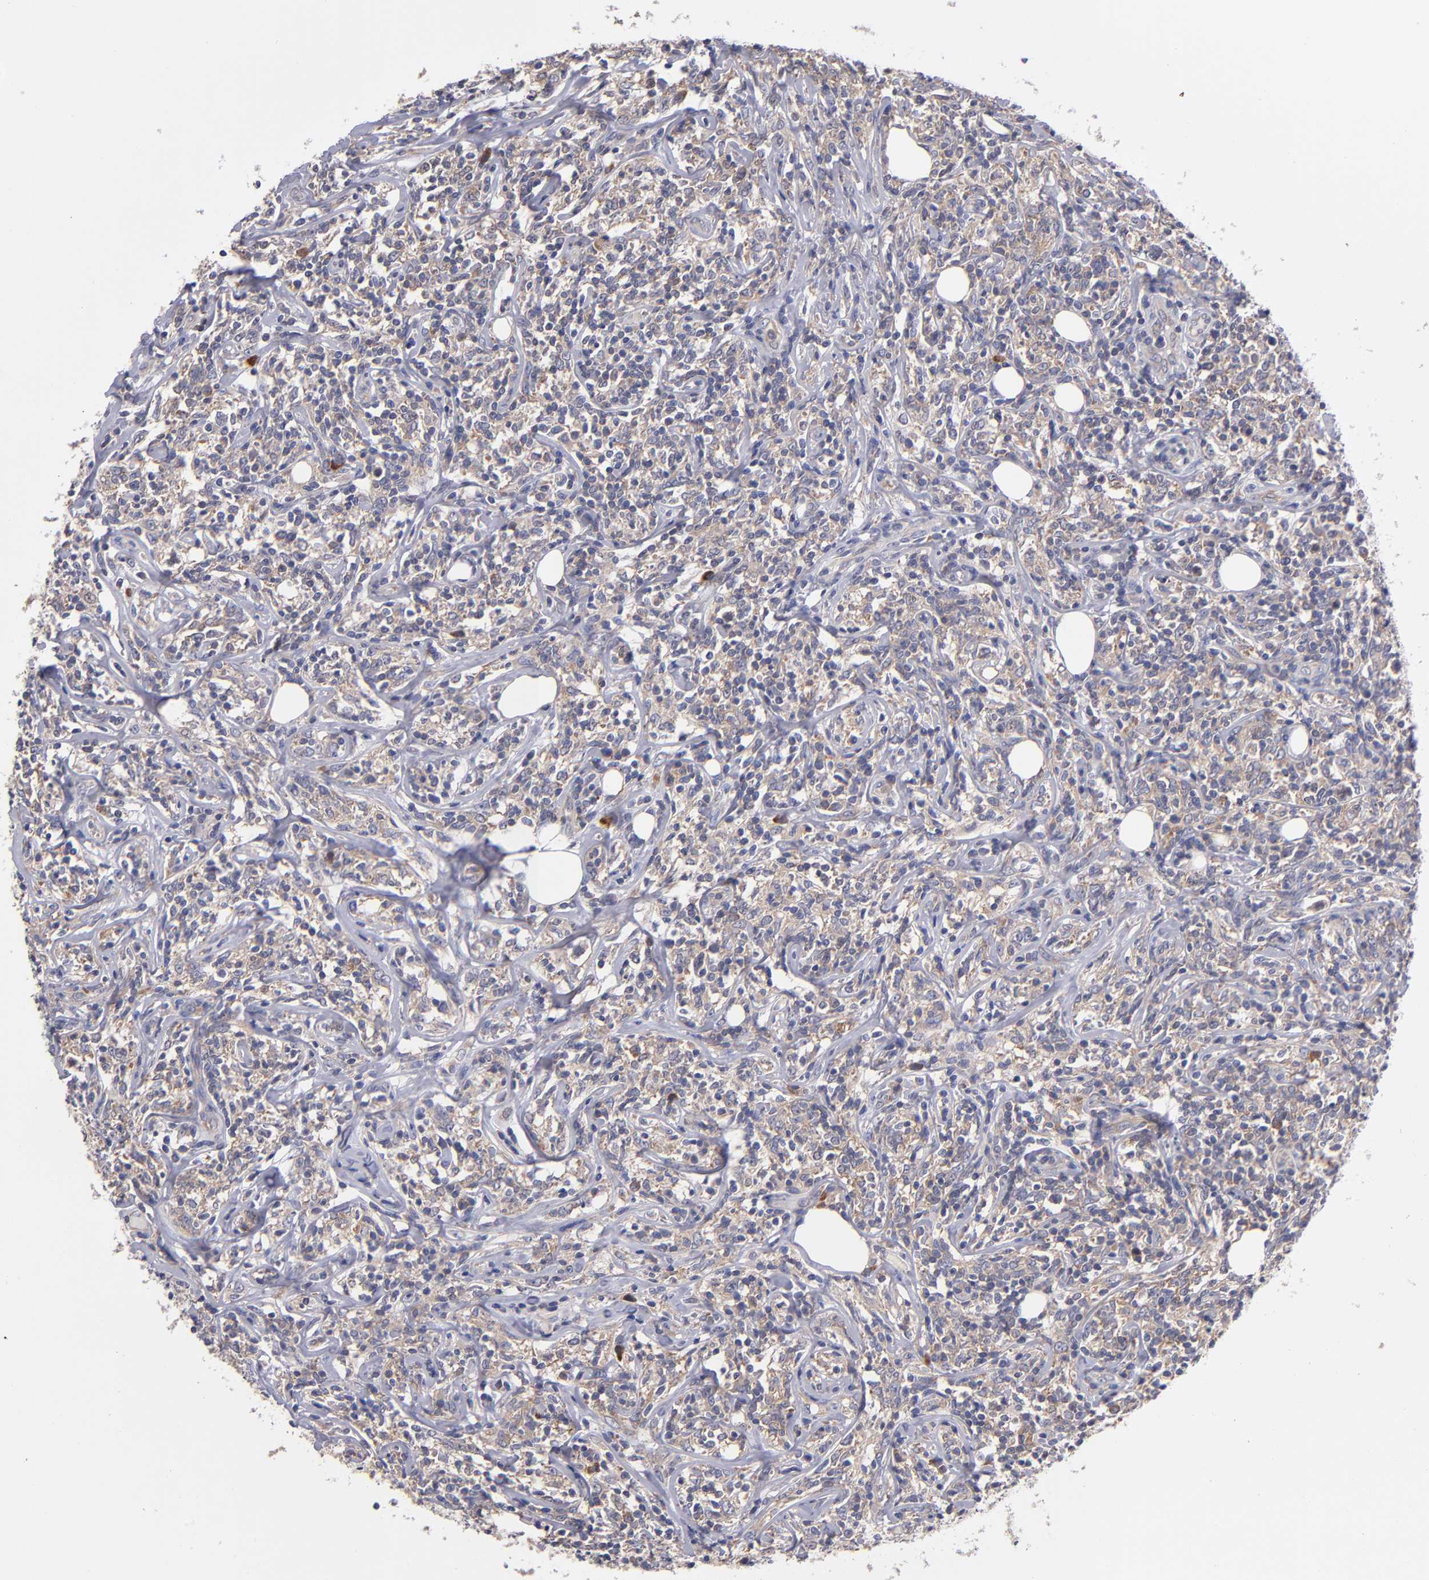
{"staining": {"intensity": "weak", "quantity": "25%-75%", "location": "cytoplasmic/membranous"}, "tissue": "lymphoma", "cell_type": "Tumor cells", "image_type": "cancer", "snomed": [{"axis": "morphology", "description": "Malignant lymphoma, non-Hodgkin's type, High grade"}, {"axis": "topography", "description": "Lymph node"}], "caption": "Tumor cells show low levels of weak cytoplasmic/membranous positivity in approximately 25%-75% of cells in lymphoma.", "gene": "EIF3L", "patient": {"sex": "female", "age": 84}}